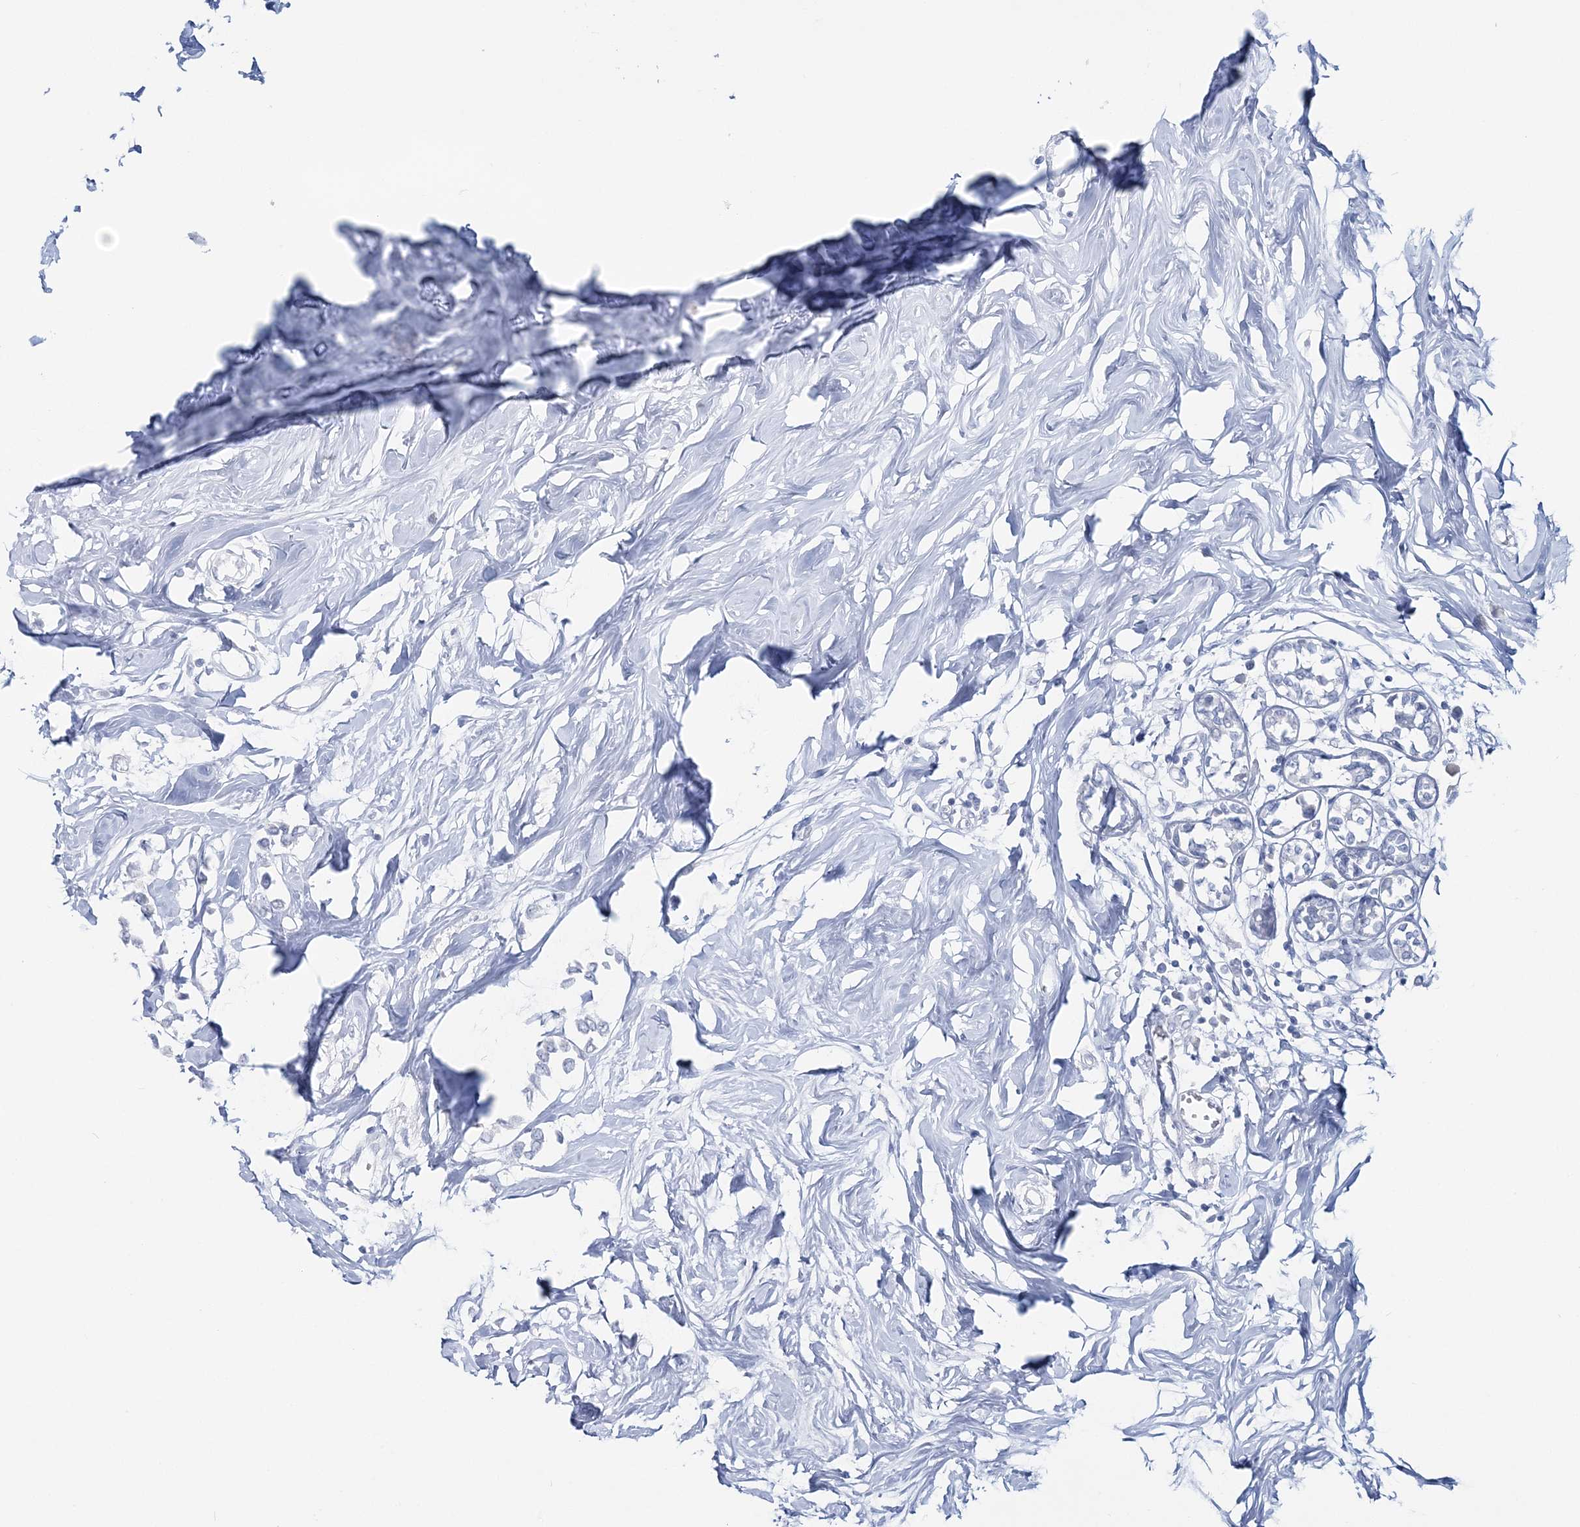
{"staining": {"intensity": "negative", "quantity": "none", "location": "none"}, "tissue": "breast cancer", "cell_type": "Tumor cells", "image_type": "cancer", "snomed": [{"axis": "morphology", "description": "Lobular carcinoma"}, {"axis": "topography", "description": "Breast"}], "caption": "DAB (3,3'-diaminobenzidine) immunohistochemical staining of breast cancer (lobular carcinoma) displays no significant positivity in tumor cells.", "gene": "CYP3A4", "patient": {"sex": "female", "age": 51}}